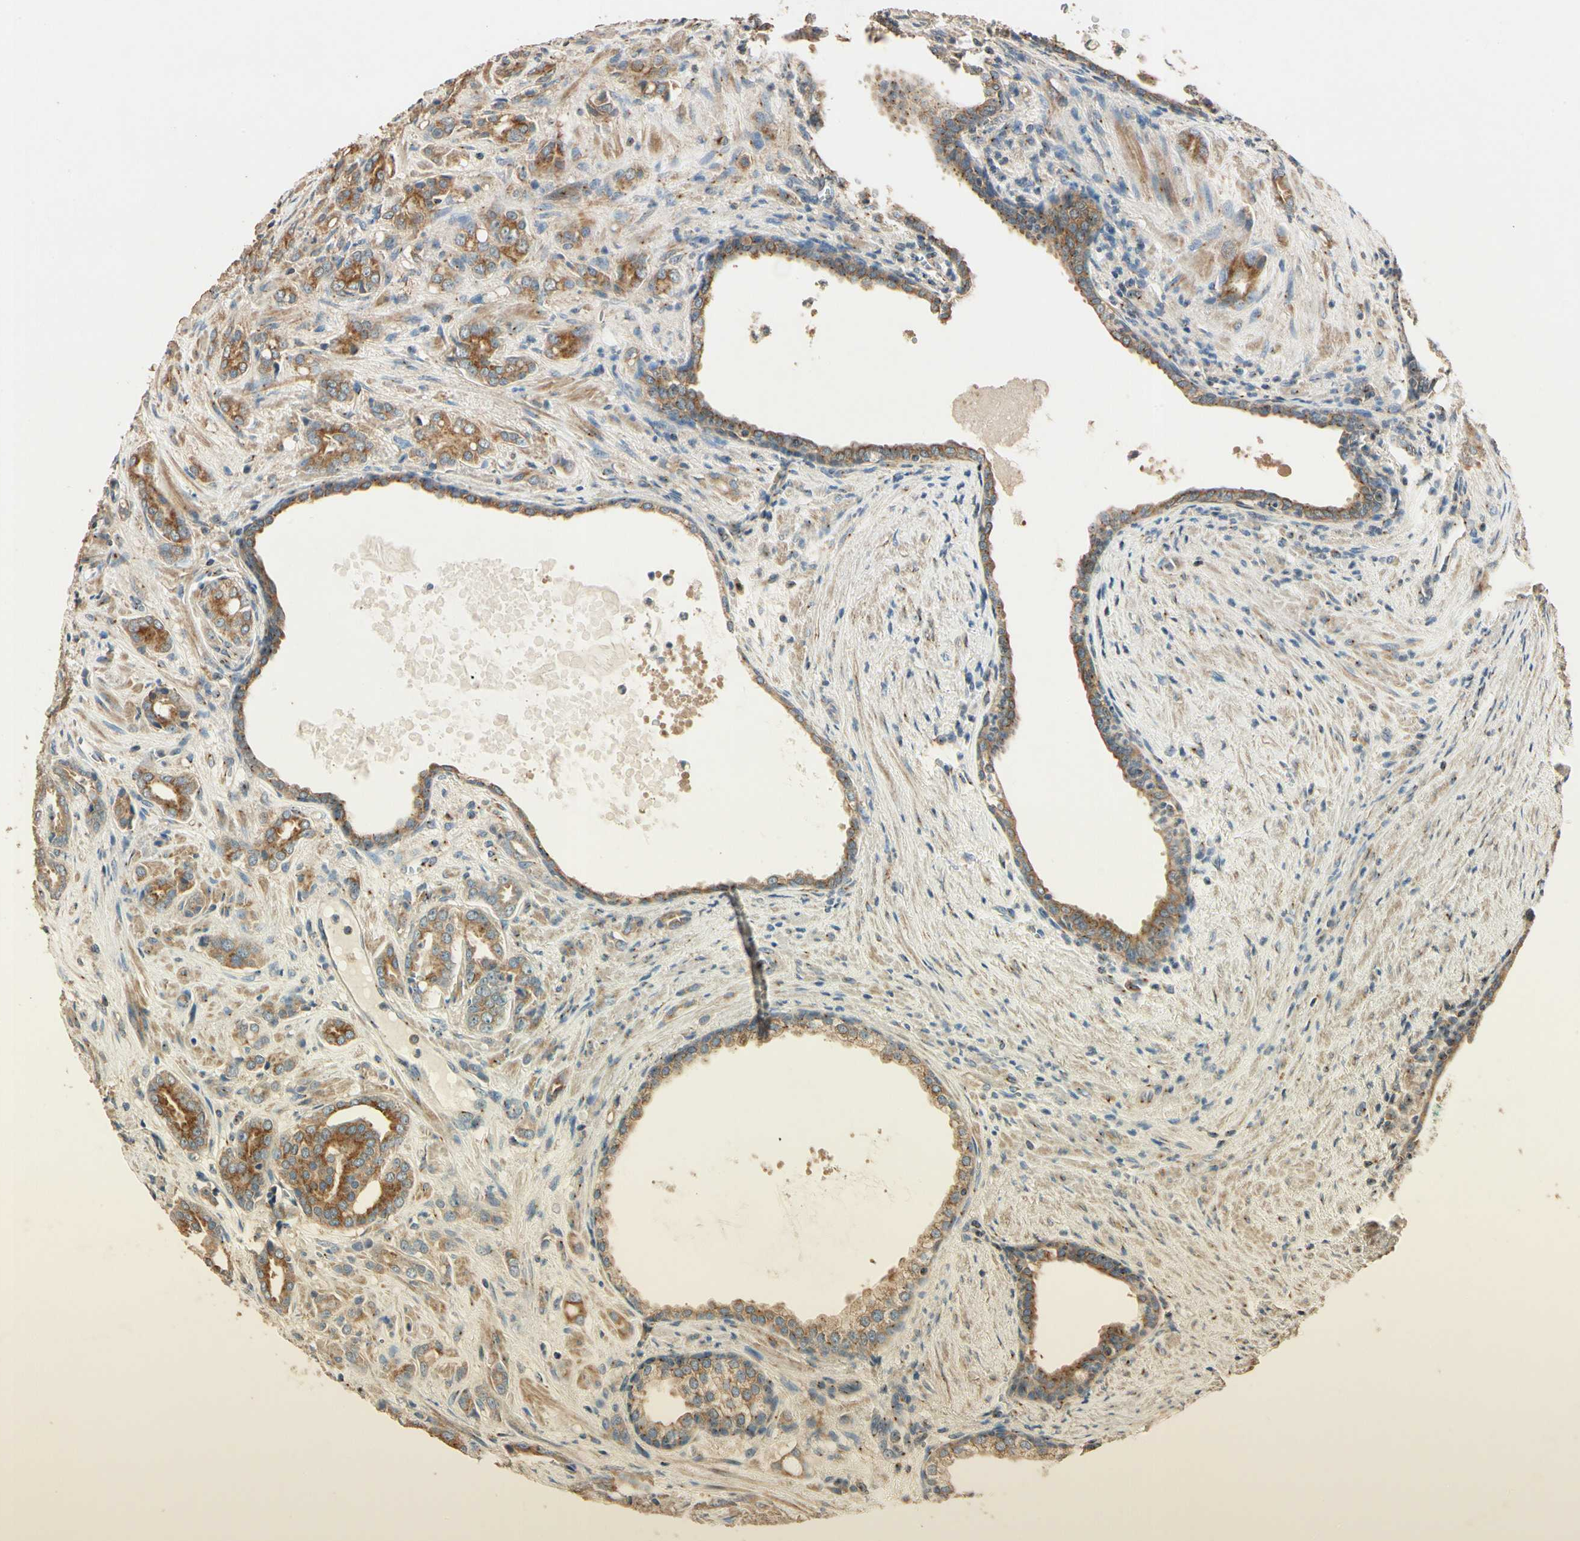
{"staining": {"intensity": "moderate", "quantity": ">75%", "location": "cytoplasmic/membranous"}, "tissue": "prostate cancer", "cell_type": "Tumor cells", "image_type": "cancer", "snomed": [{"axis": "morphology", "description": "Adenocarcinoma, High grade"}, {"axis": "topography", "description": "Prostate"}], "caption": "The micrograph demonstrates staining of prostate high-grade adenocarcinoma, revealing moderate cytoplasmic/membranous protein expression (brown color) within tumor cells. Ihc stains the protein in brown and the nuclei are stained blue.", "gene": "AKAP9", "patient": {"sex": "male", "age": 64}}